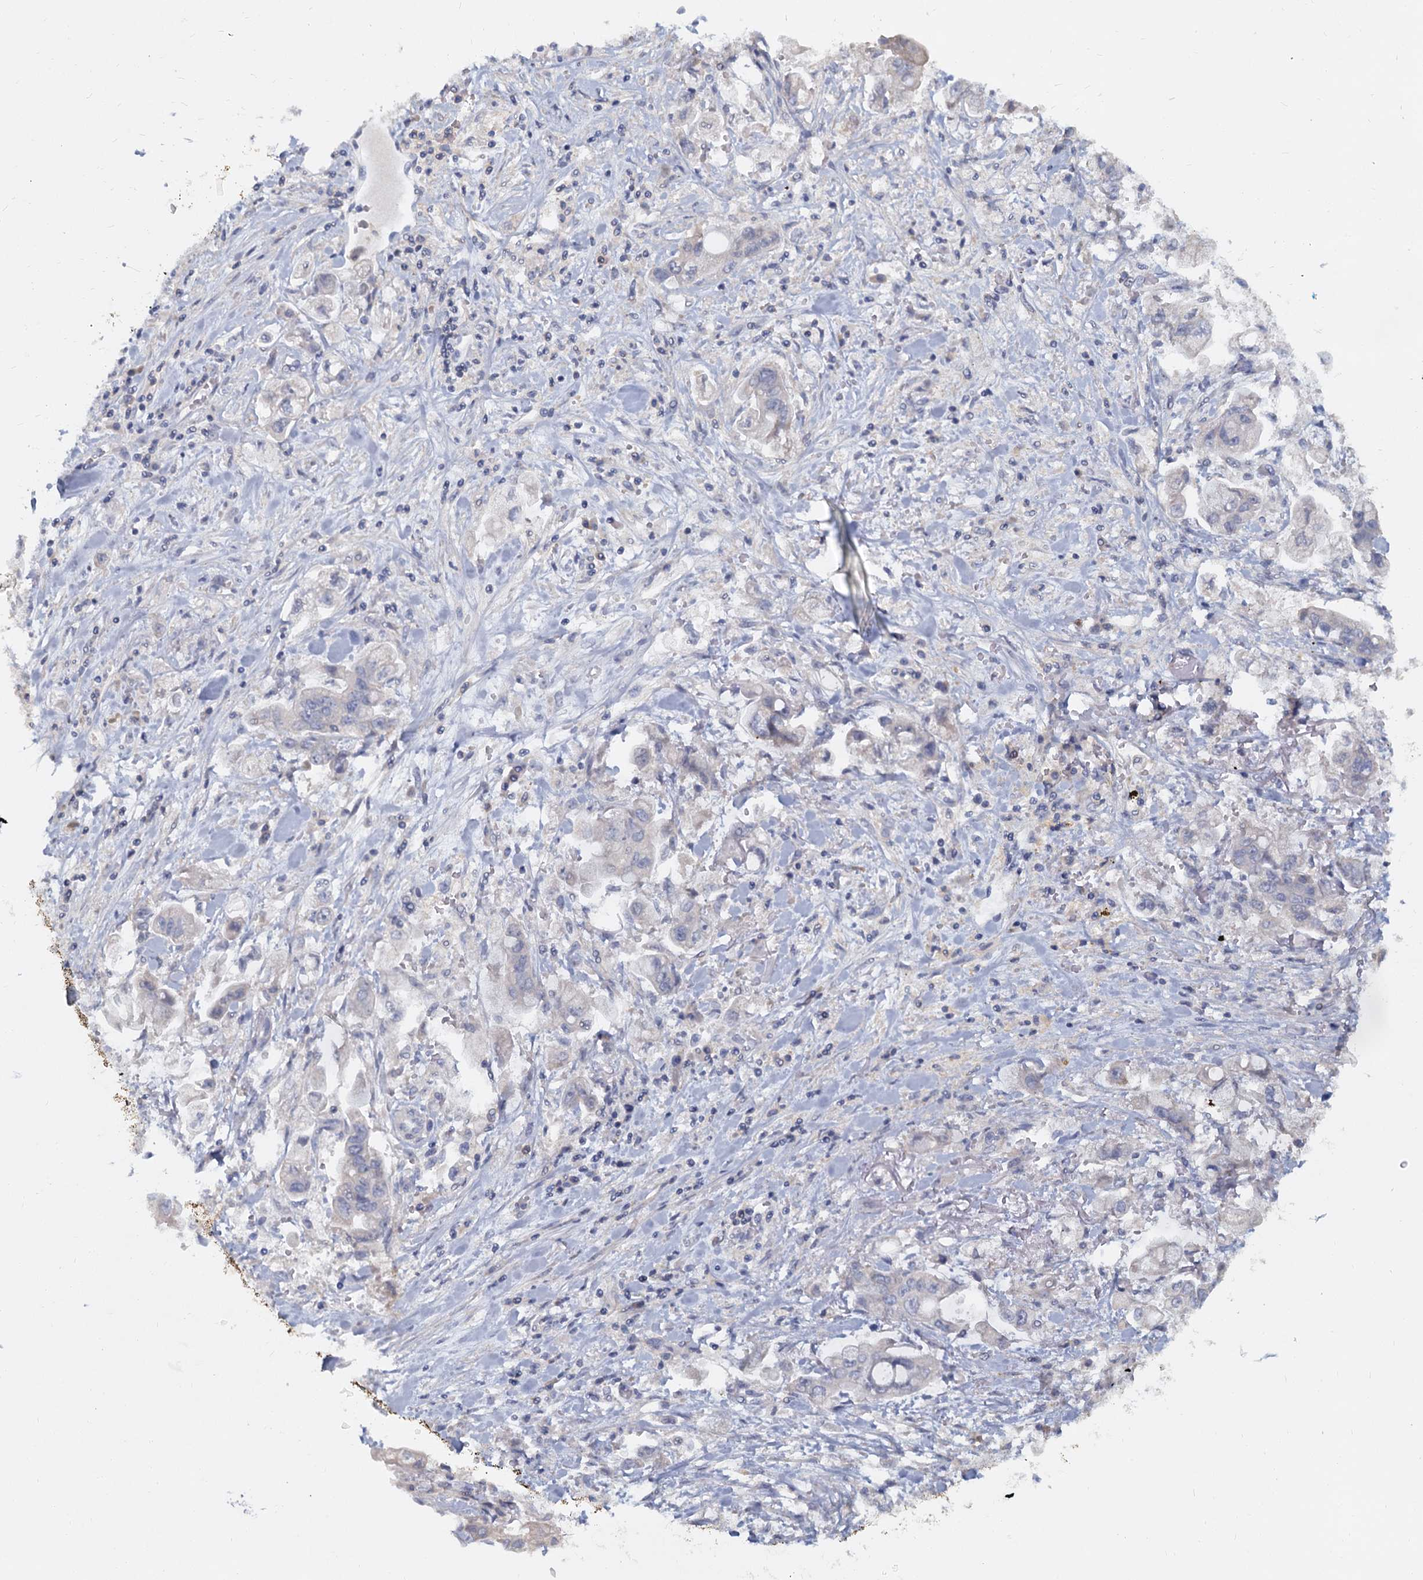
{"staining": {"intensity": "negative", "quantity": "none", "location": "none"}, "tissue": "stomach cancer", "cell_type": "Tumor cells", "image_type": "cancer", "snomed": [{"axis": "morphology", "description": "Adenocarcinoma, NOS"}, {"axis": "topography", "description": "Stomach"}], "caption": "Protein analysis of stomach cancer (adenocarcinoma) exhibits no significant positivity in tumor cells.", "gene": "ACSM3", "patient": {"sex": "male", "age": 62}}